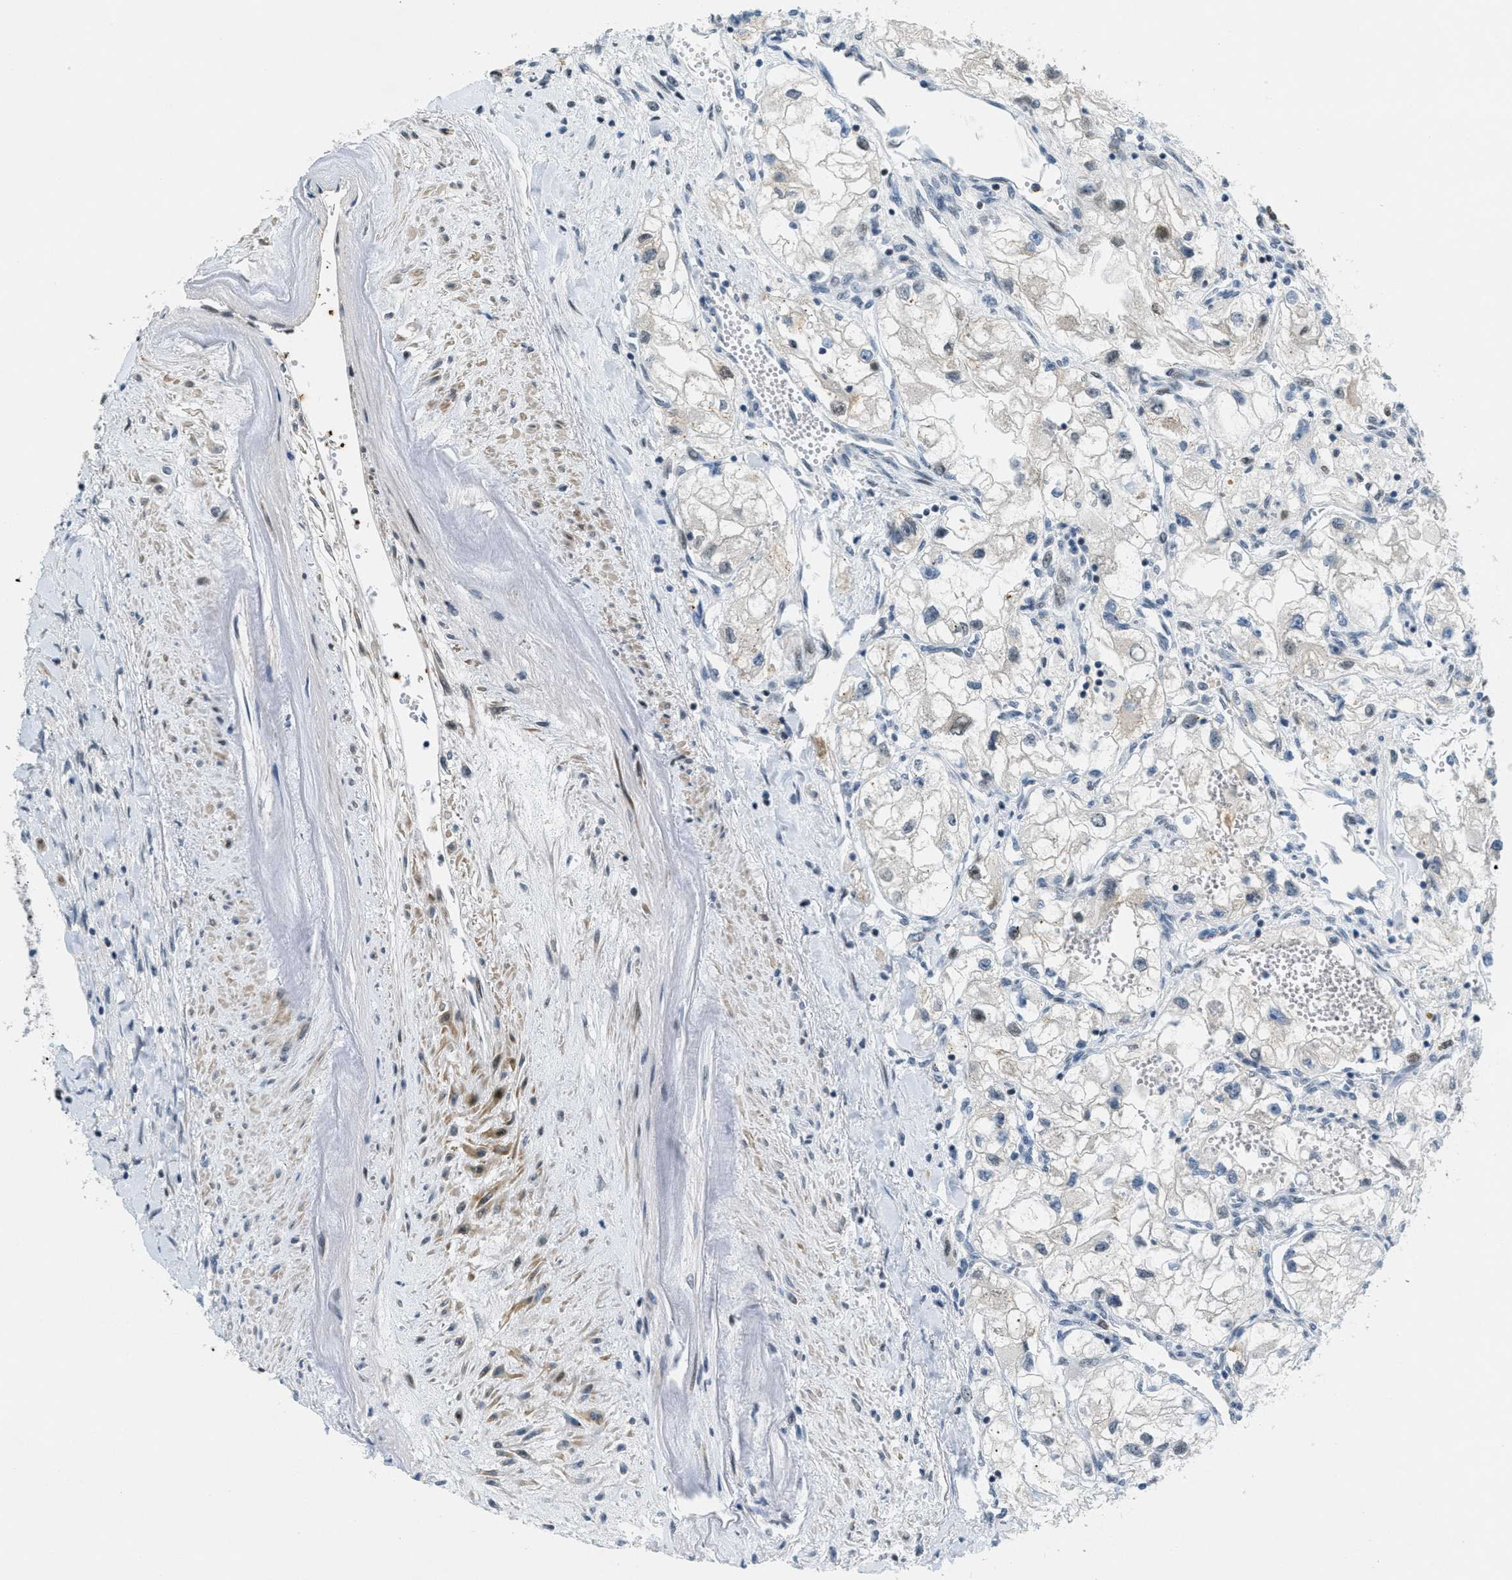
{"staining": {"intensity": "negative", "quantity": "none", "location": "none"}, "tissue": "renal cancer", "cell_type": "Tumor cells", "image_type": "cancer", "snomed": [{"axis": "morphology", "description": "Adenocarcinoma, NOS"}, {"axis": "topography", "description": "Kidney"}], "caption": "IHC micrograph of renal cancer stained for a protein (brown), which reveals no staining in tumor cells.", "gene": "ZDHHC23", "patient": {"sex": "female", "age": 70}}